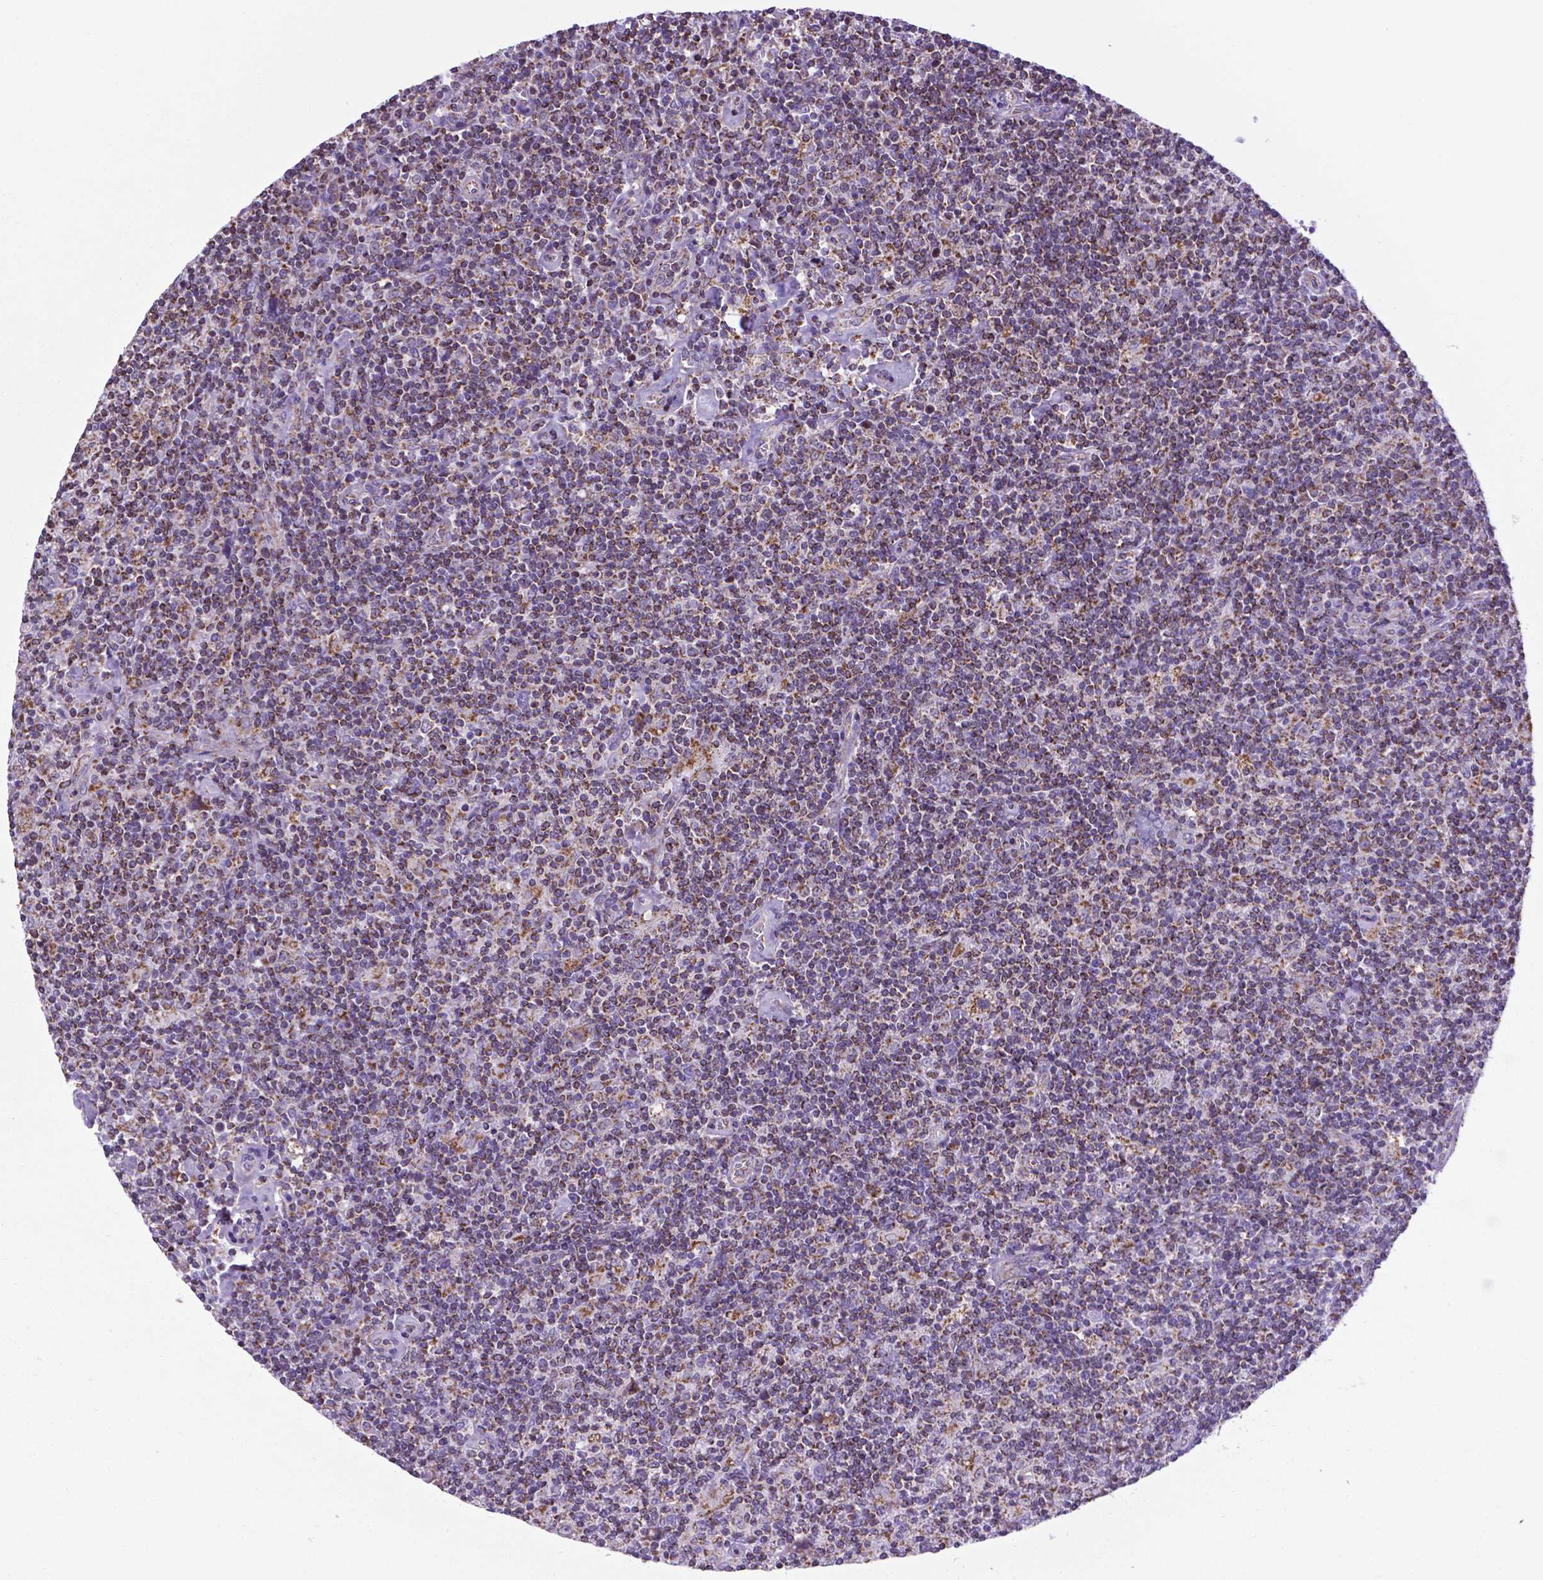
{"staining": {"intensity": "moderate", "quantity": "25%-75%", "location": "cytoplasmic/membranous"}, "tissue": "lymphoma", "cell_type": "Tumor cells", "image_type": "cancer", "snomed": [{"axis": "morphology", "description": "Hodgkin's disease, NOS"}, {"axis": "topography", "description": "Lymph node"}], "caption": "Tumor cells demonstrate medium levels of moderate cytoplasmic/membranous staining in approximately 25%-75% of cells in lymphoma. (DAB (3,3'-diaminobenzidine) IHC, brown staining for protein, blue staining for nuclei).", "gene": "POU3F3", "patient": {"sex": "male", "age": 40}}